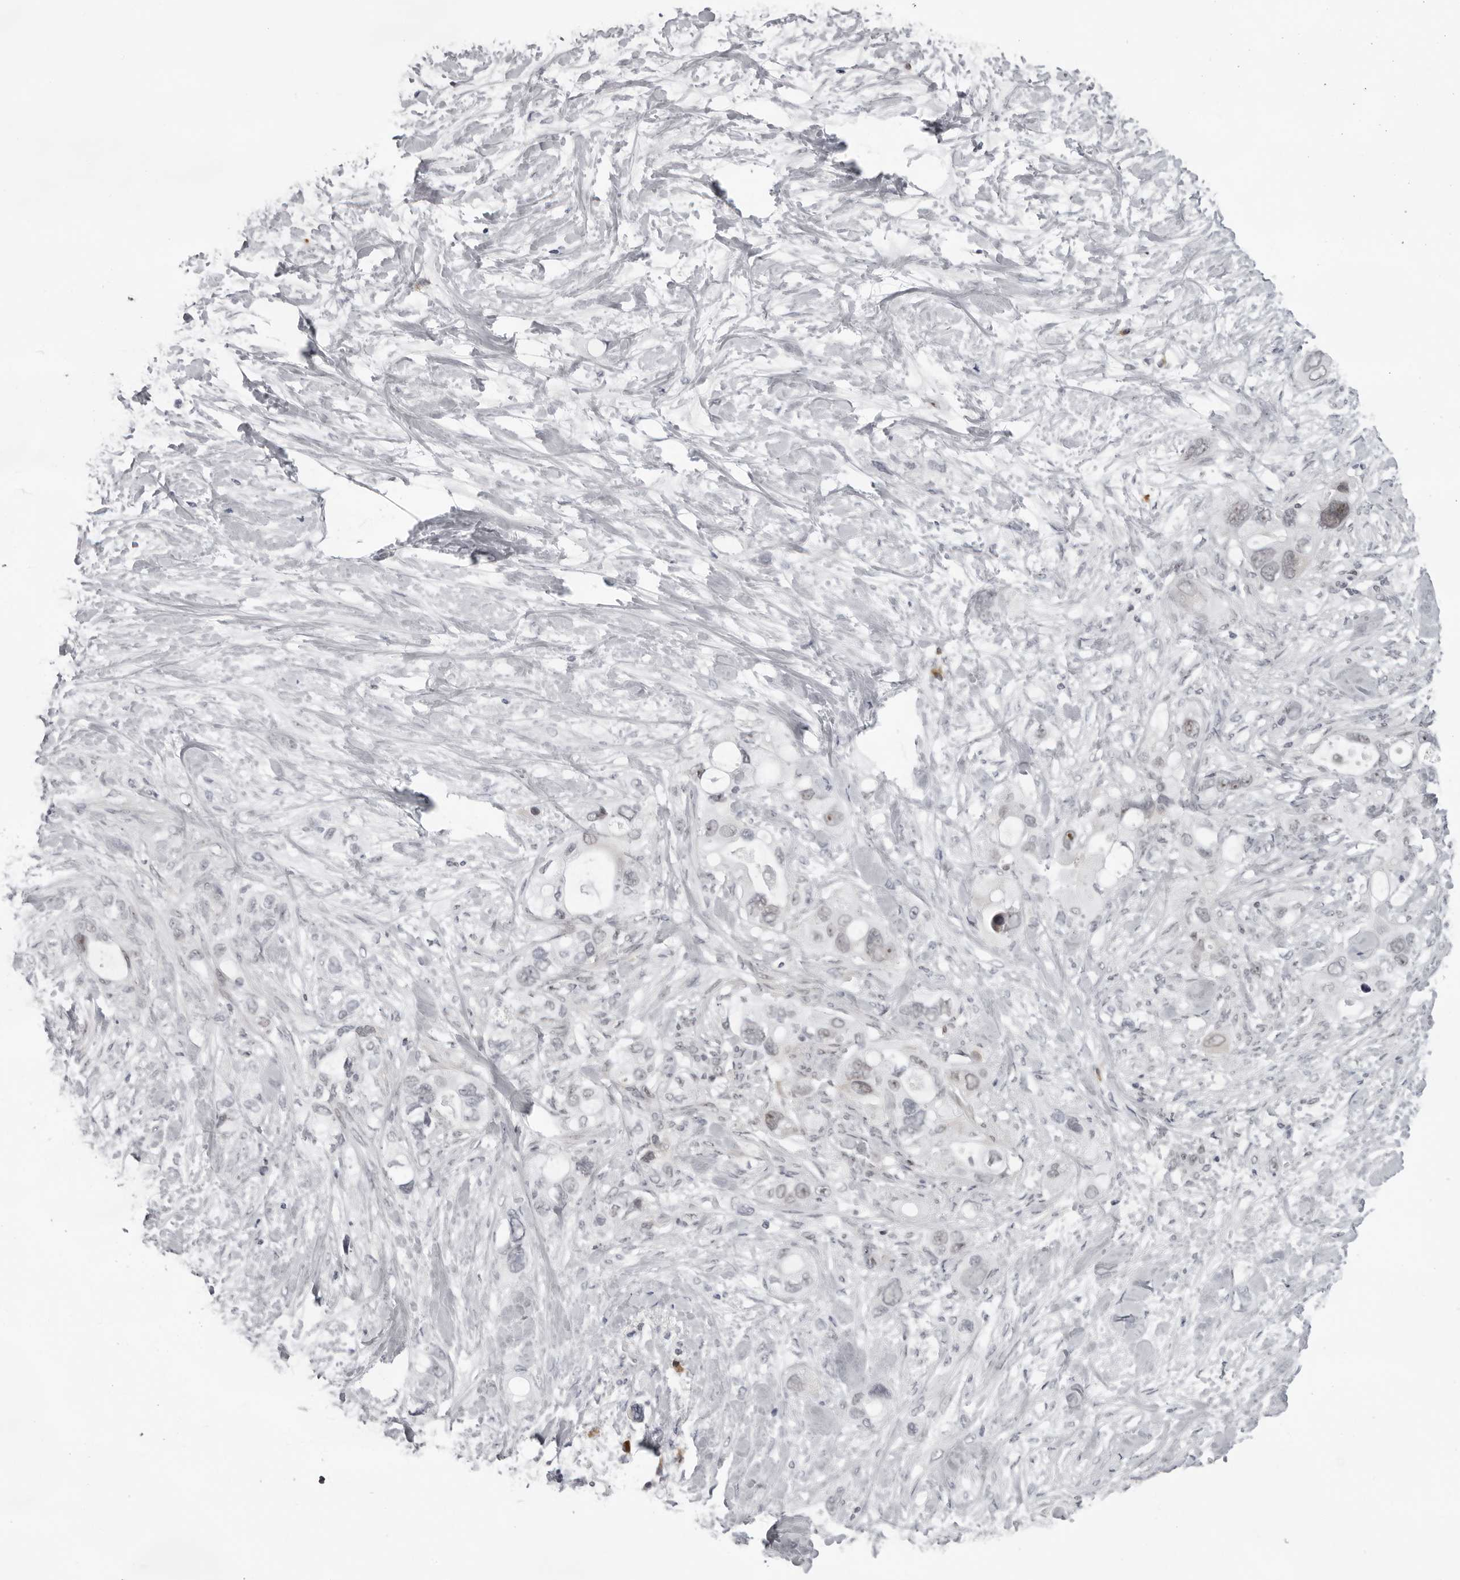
{"staining": {"intensity": "weak", "quantity": "<25%", "location": "nuclear"}, "tissue": "pancreatic cancer", "cell_type": "Tumor cells", "image_type": "cancer", "snomed": [{"axis": "morphology", "description": "Adenocarcinoma, NOS"}, {"axis": "topography", "description": "Pancreas"}], "caption": "A photomicrograph of pancreatic adenocarcinoma stained for a protein reveals no brown staining in tumor cells.", "gene": "EXOSC10", "patient": {"sex": "female", "age": 56}}